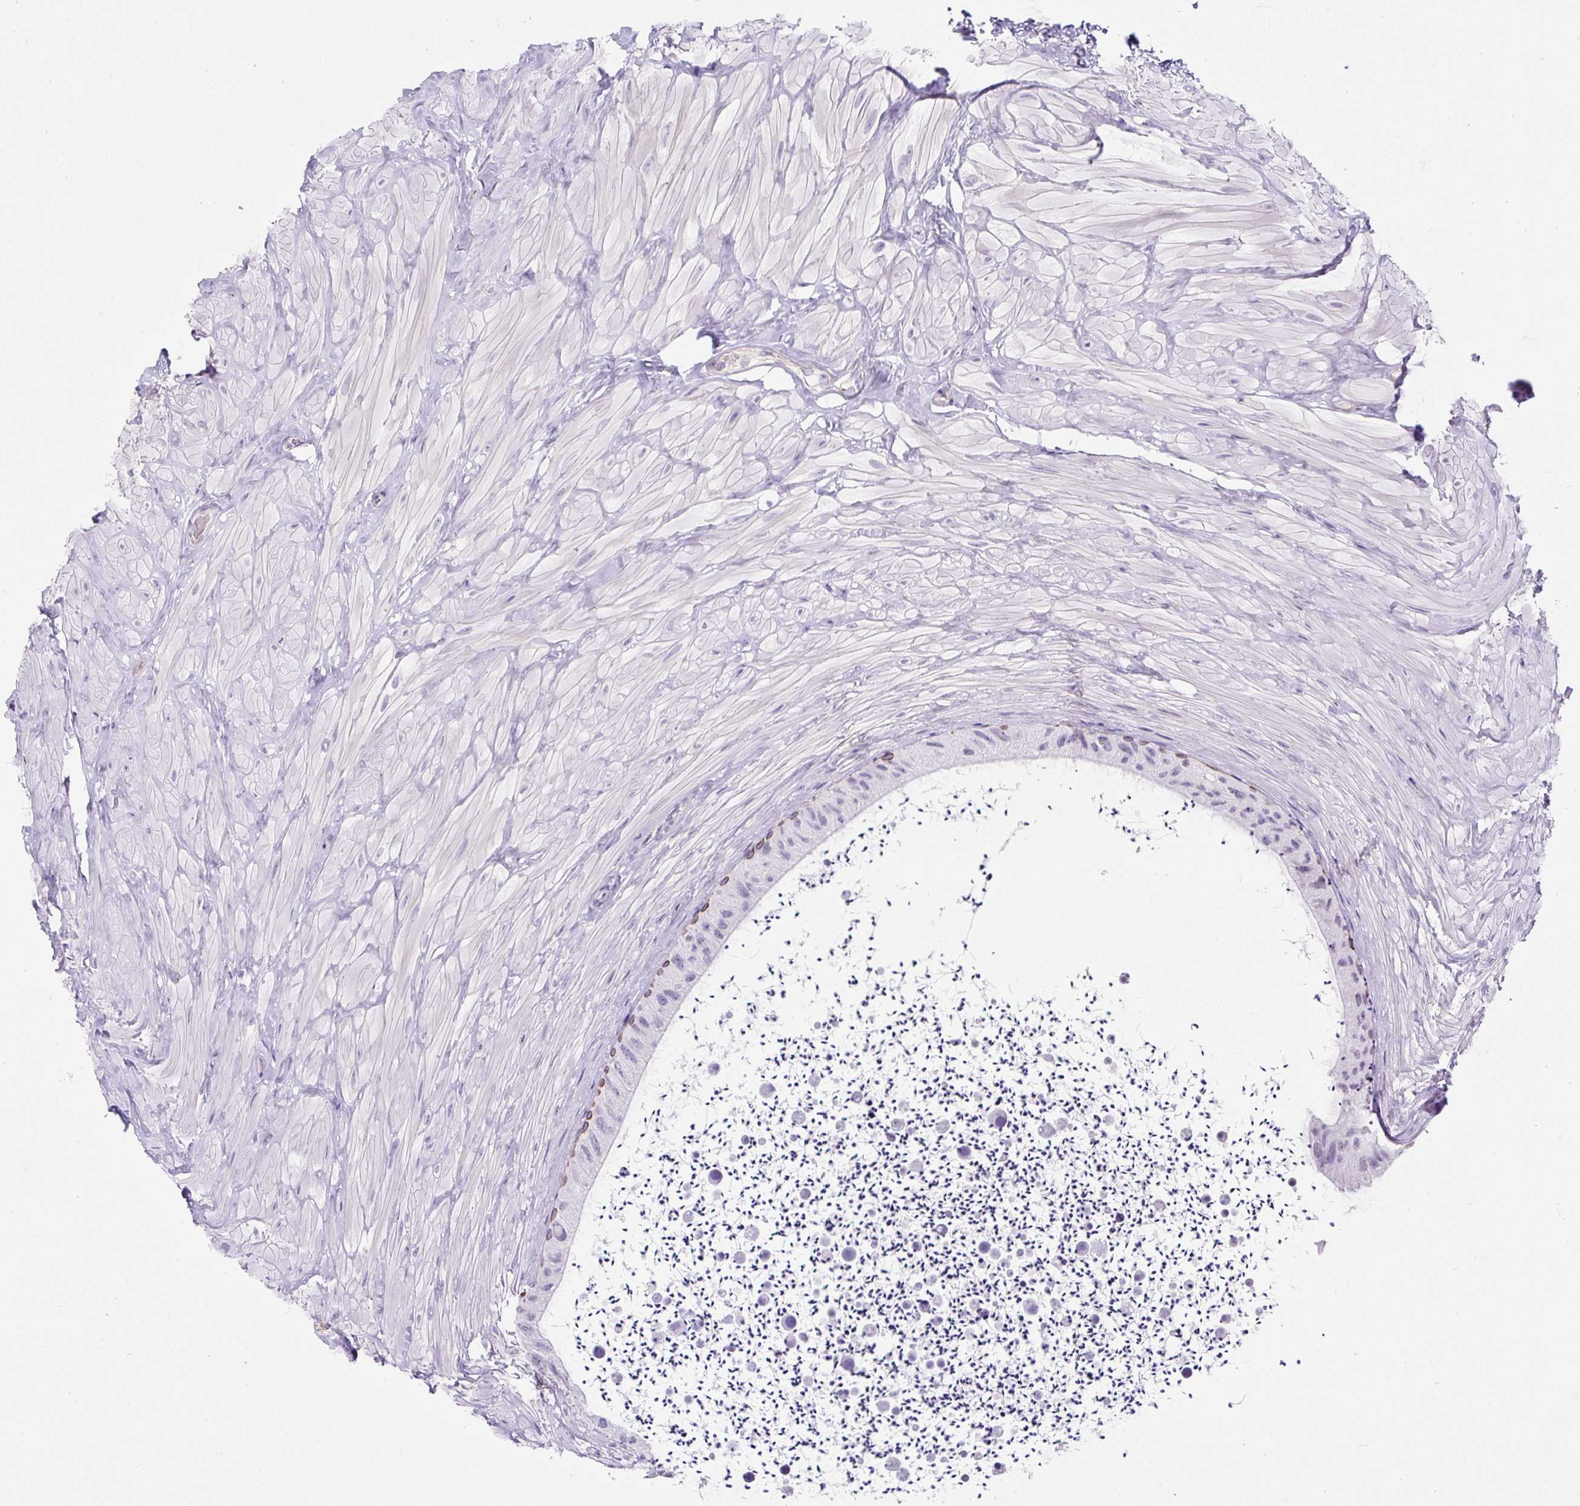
{"staining": {"intensity": "negative", "quantity": "none", "location": "none"}, "tissue": "epididymis", "cell_type": "Glandular cells", "image_type": "normal", "snomed": [{"axis": "morphology", "description": "Normal tissue, NOS"}, {"axis": "topography", "description": "Epididymis"}, {"axis": "topography", "description": "Peripheral nerve tissue"}], "caption": "This is an immunohistochemistry micrograph of benign epididymis. There is no positivity in glandular cells.", "gene": "KRT12", "patient": {"sex": "male", "age": 32}}